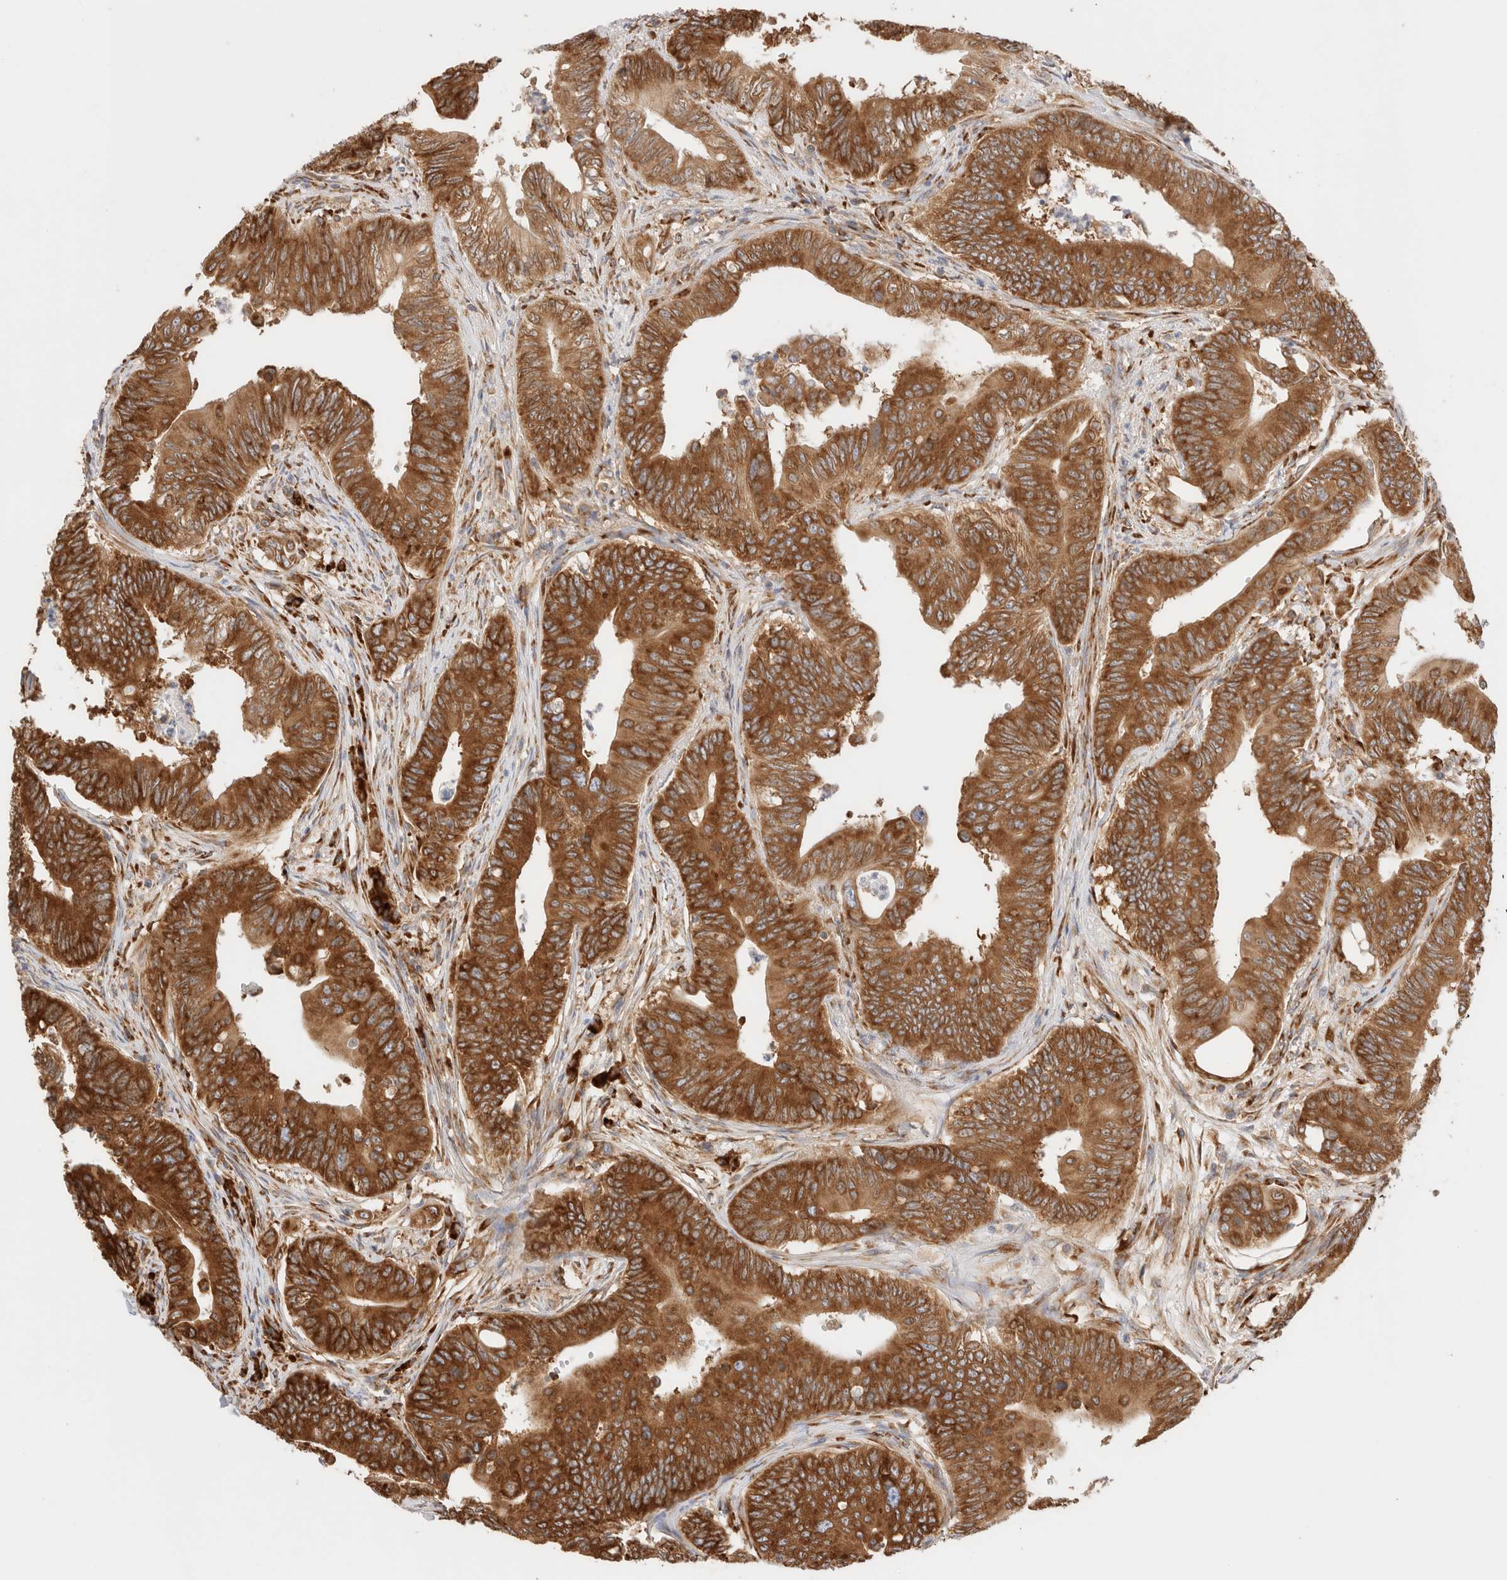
{"staining": {"intensity": "strong", "quantity": ">75%", "location": "cytoplasmic/membranous"}, "tissue": "colorectal cancer", "cell_type": "Tumor cells", "image_type": "cancer", "snomed": [{"axis": "morphology", "description": "Adenoma, NOS"}, {"axis": "morphology", "description": "Adenocarcinoma, NOS"}, {"axis": "topography", "description": "Colon"}], "caption": "Immunohistochemistry (IHC) image of neoplastic tissue: human colorectal cancer stained using IHC displays high levels of strong protein expression localized specifically in the cytoplasmic/membranous of tumor cells, appearing as a cytoplasmic/membranous brown color.", "gene": "ZC2HC1A", "patient": {"sex": "male", "age": 79}}